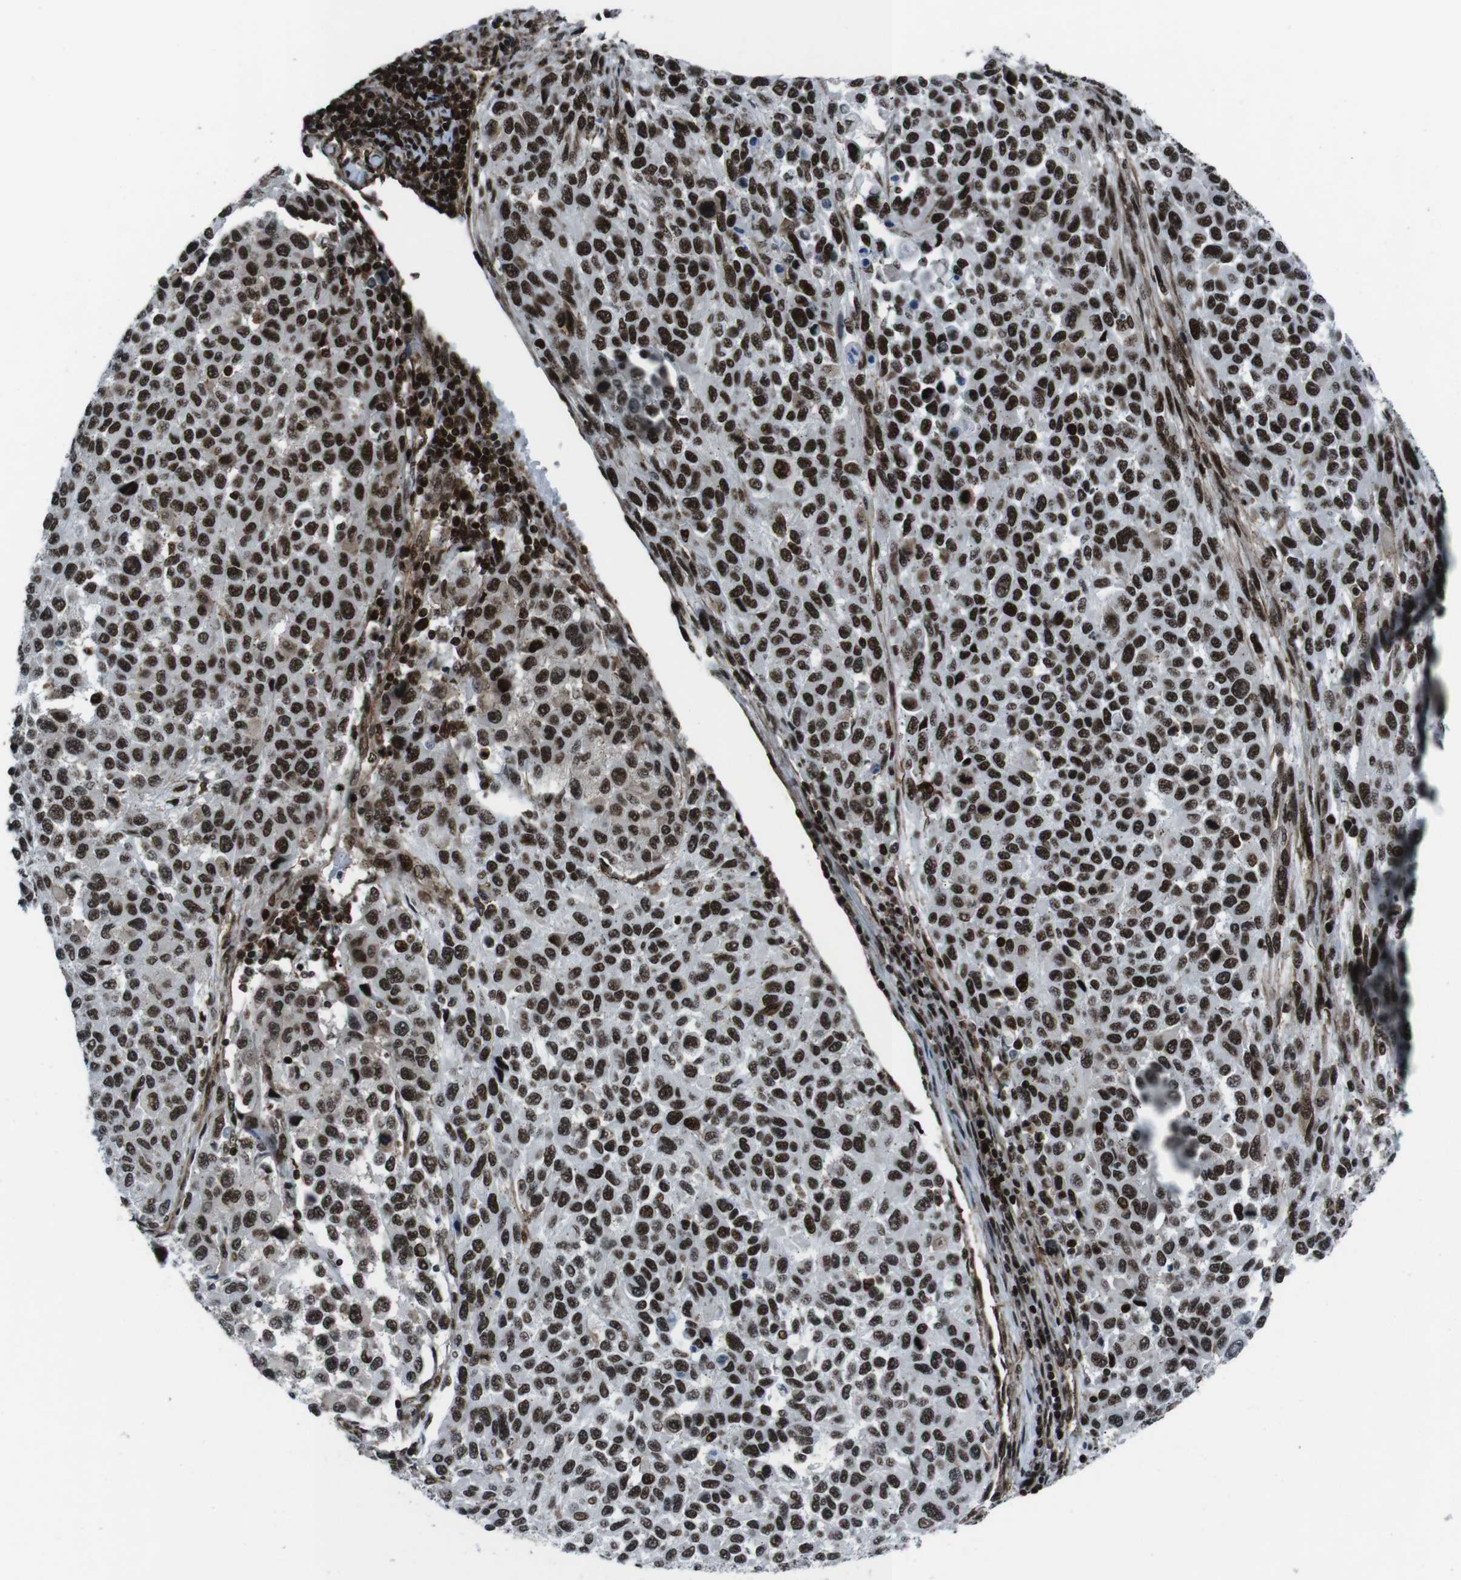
{"staining": {"intensity": "strong", "quantity": ">75%", "location": "nuclear"}, "tissue": "melanoma", "cell_type": "Tumor cells", "image_type": "cancer", "snomed": [{"axis": "morphology", "description": "Malignant melanoma, Metastatic site"}, {"axis": "topography", "description": "Lymph node"}], "caption": "Tumor cells demonstrate high levels of strong nuclear staining in approximately >75% of cells in human melanoma.", "gene": "HNRNPU", "patient": {"sex": "male", "age": 61}}